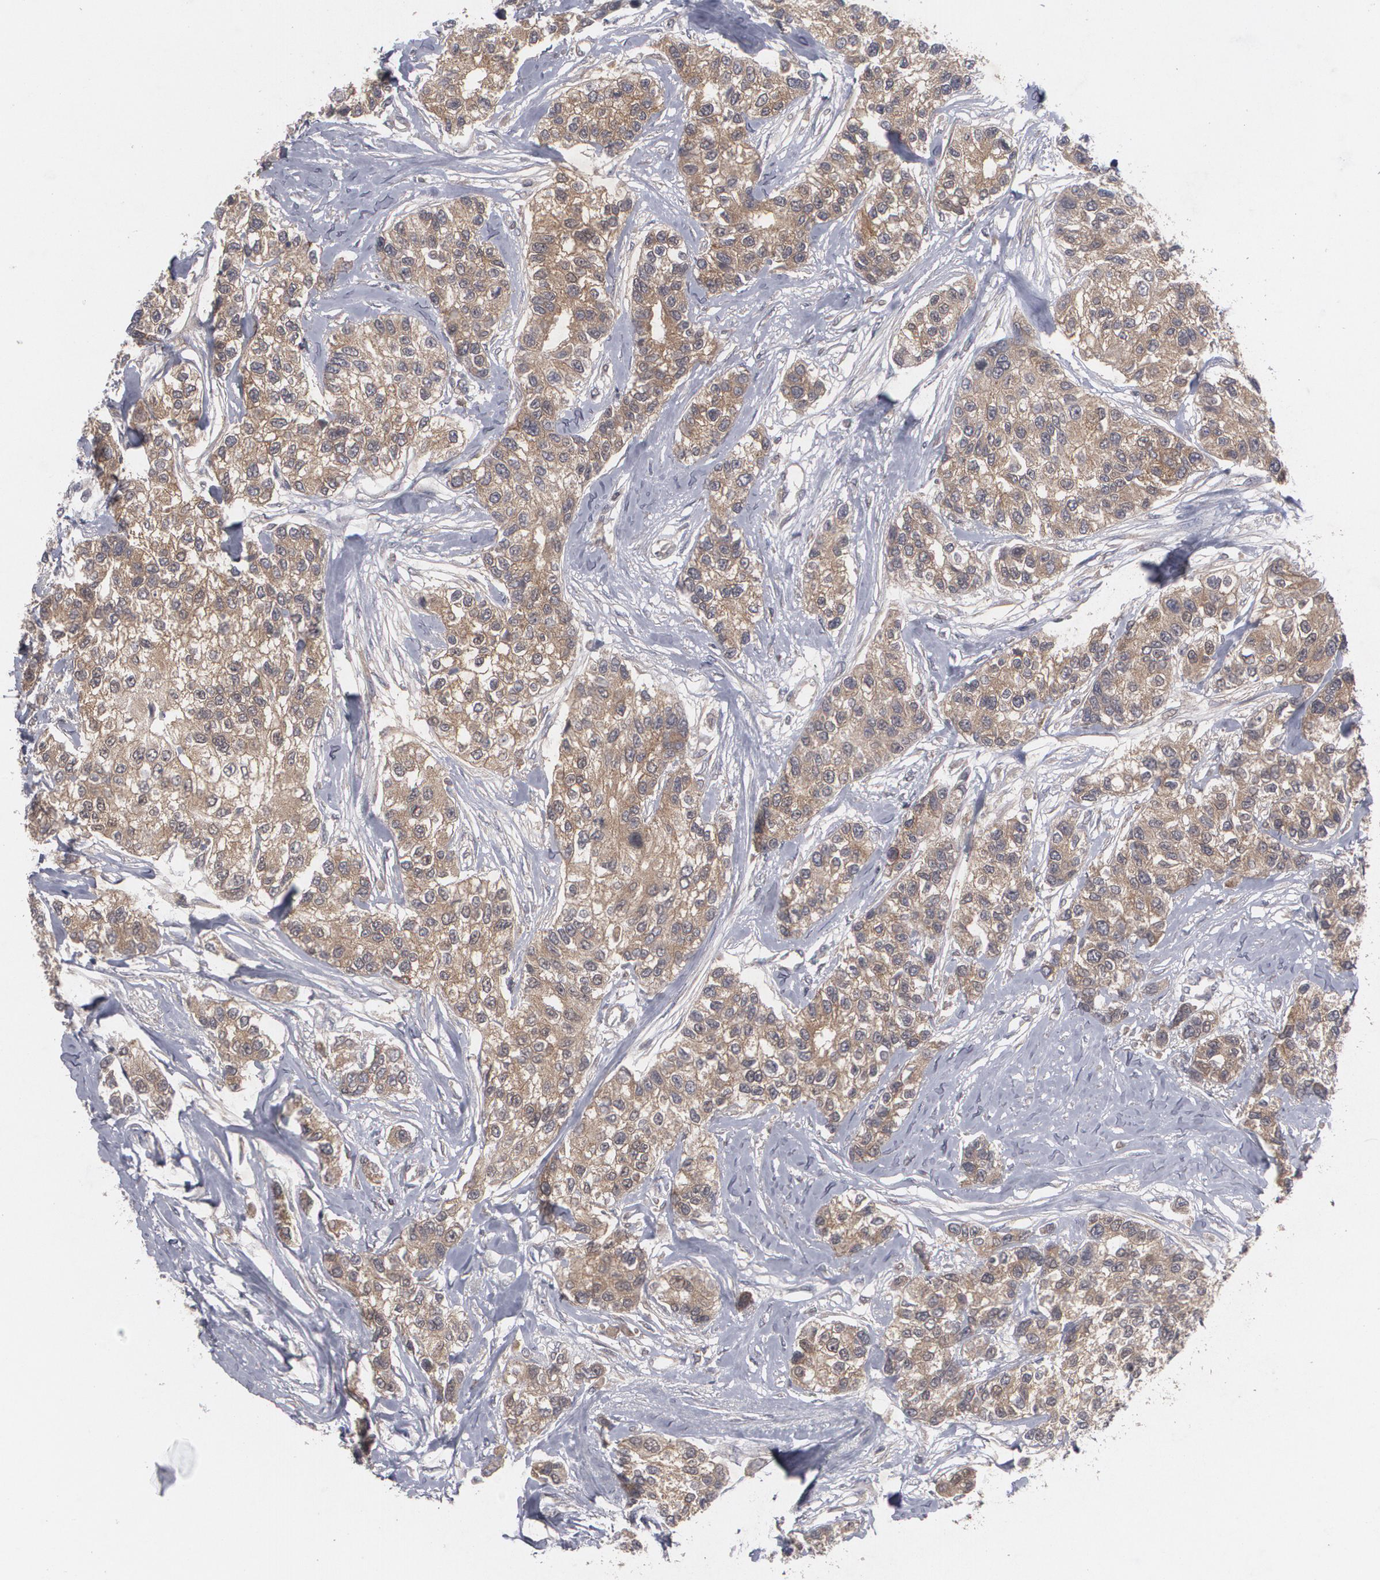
{"staining": {"intensity": "moderate", "quantity": ">75%", "location": "cytoplasmic/membranous"}, "tissue": "breast cancer", "cell_type": "Tumor cells", "image_type": "cancer", "snomed": [{"axis": "morphology", "description": "Duct carcinoma"}, {"axis": "topography", "description": "Breast"}], "caption": "Immunohistochemical staining of human intraductal carcinoma (breast) shows moderate cytoplasmic/membranous protein positivity in about >75% of tumor cells. (brown staining indicates protein expression, while blue staining denotes nuclei).", "gene": "HTT", "patient": {"sex": "female", "age": 51}}